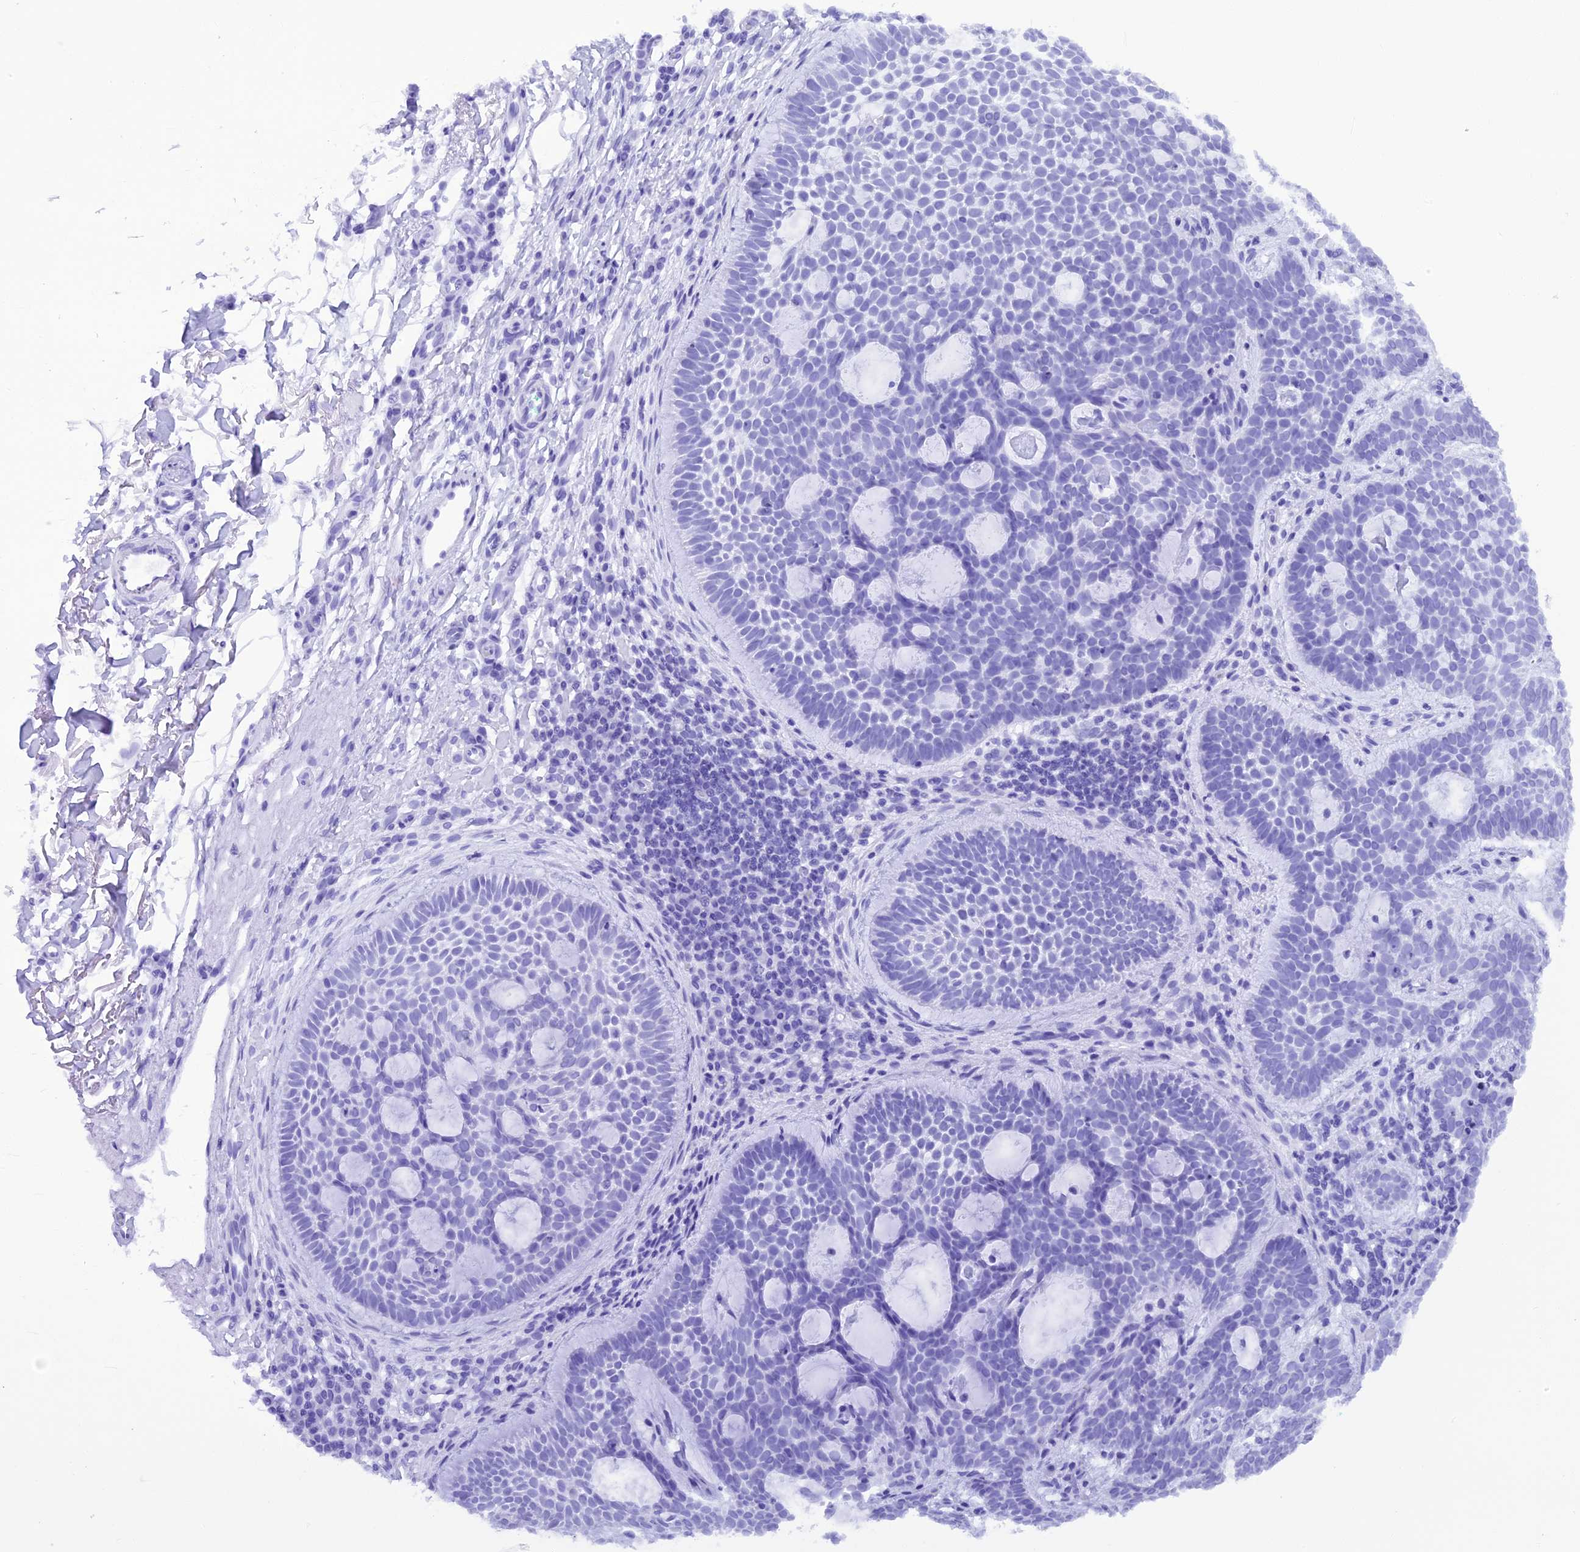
{"staining": {"intensity": "moderate", "quantity": "<25%", "location": "nuclear"}, "tissue": "skin cancer", "cell_type": "Tumor cells", "image_type": "cancer", "snomed": [{"axis": "morphology", "description": "Basal cell carcinoma"}, {"axis": "topography", "description": "Skin"}], "caption": "There is low levels of moderate nuclear positivity in tumor cells of skin cancer (basal cell carcinoma), as demonstrated by immunohistochemical staining (brown color).", "gene": "MICALL1", "patient": {"sex": "male", "age": 85}}